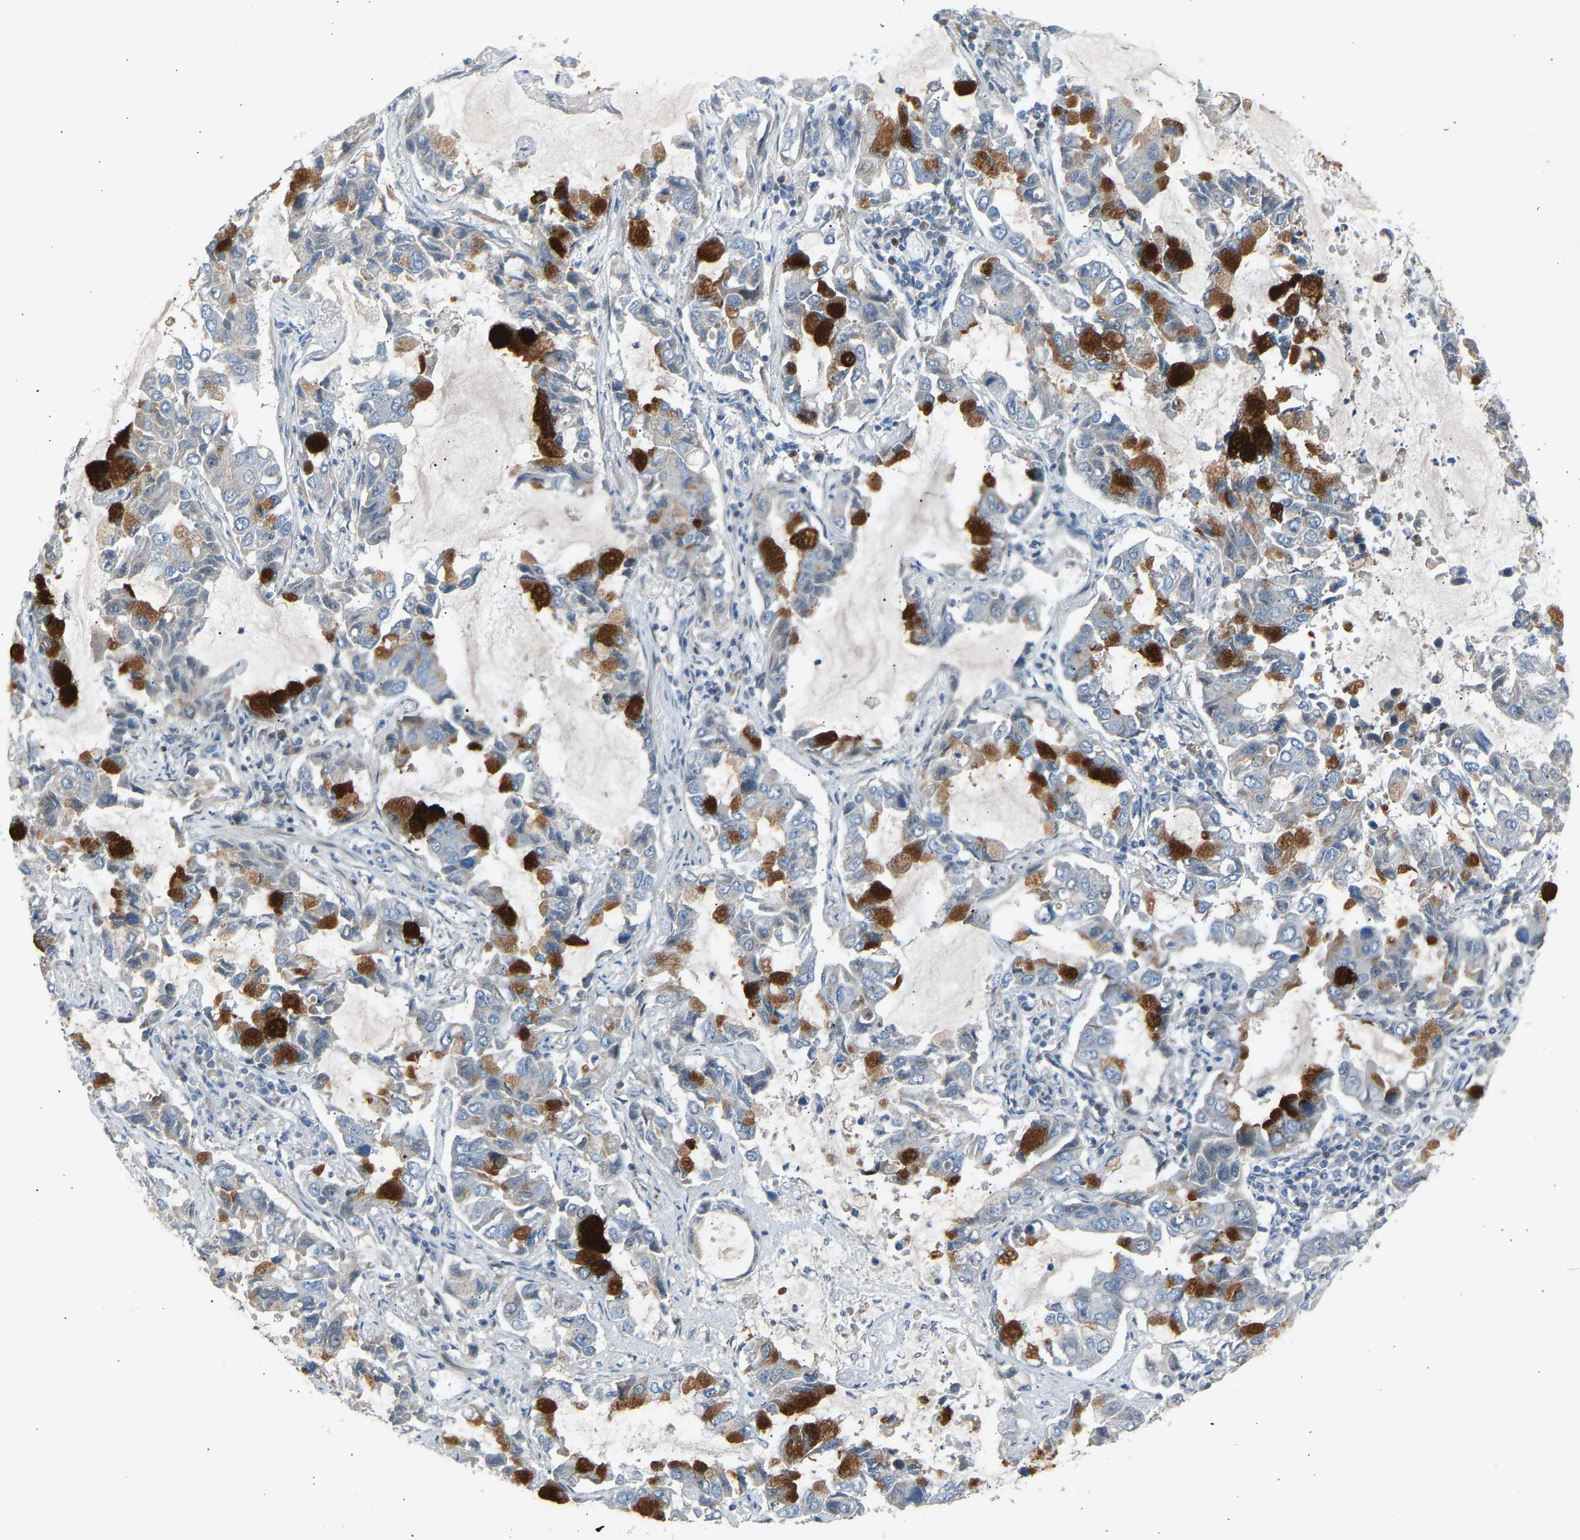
{"staining": {"intensity": "negative", "quantity": "none", "location": "none"}, "tissue": "lung cancer", "cell_type": "Tumor cells", "image_type": "cancer", "snomed": [{"axis": "morphology", "description": "Adenocarcinoma, NOS"}, {"axis": "topography", "description": "Lung"}], "caption": "The photomicrograph displays no staining of tumor cells in lung cancer. (Brightfield microscopy of DAB immunohistochemistry (IHC) at high magnification).", "gene": "VPS41", "patient": {"sex": "male", "age": 64}}